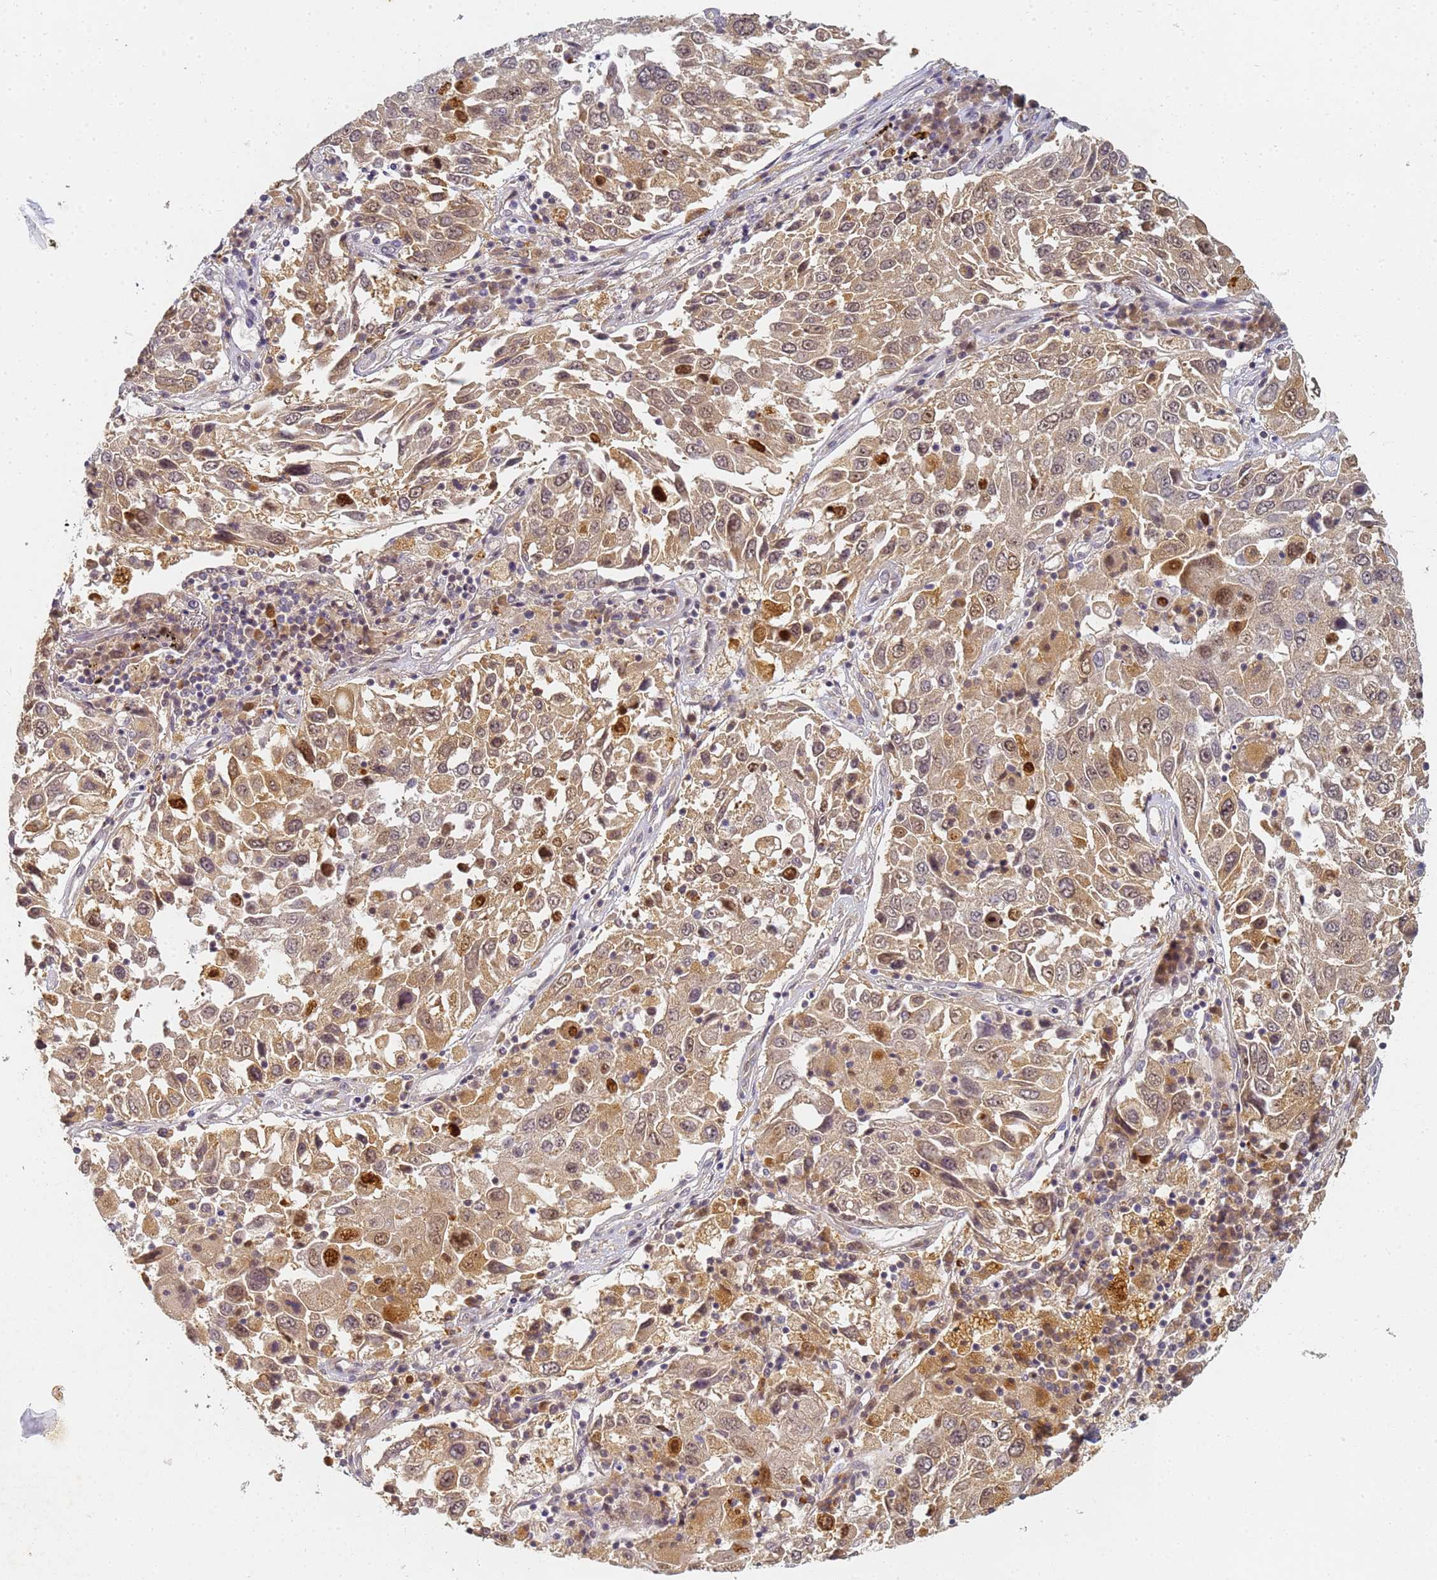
{"staining": {"intensity": "moderate", "quantity": ">75%", "location": "cytoplasmic/membranous,nuclear"}, "tissue": "lung cancer", "cell_type": "Tumor cells", "image_type": "cancer", "snomed": [{"axis": "morphology", "description": "Squamous cell carcinoma, NOS"}, {"axis": "topography", "description": "Lung"}], "caption": "Immunohistochemical staining of lung cancer (squamous cell carcinoma) shows medium levels of moderate cytoplasmic/membranous and nuclear staining in about >75% of tumor cells.", "gene": "HMCES", "patient": {"sex": "male", "age": 65}}